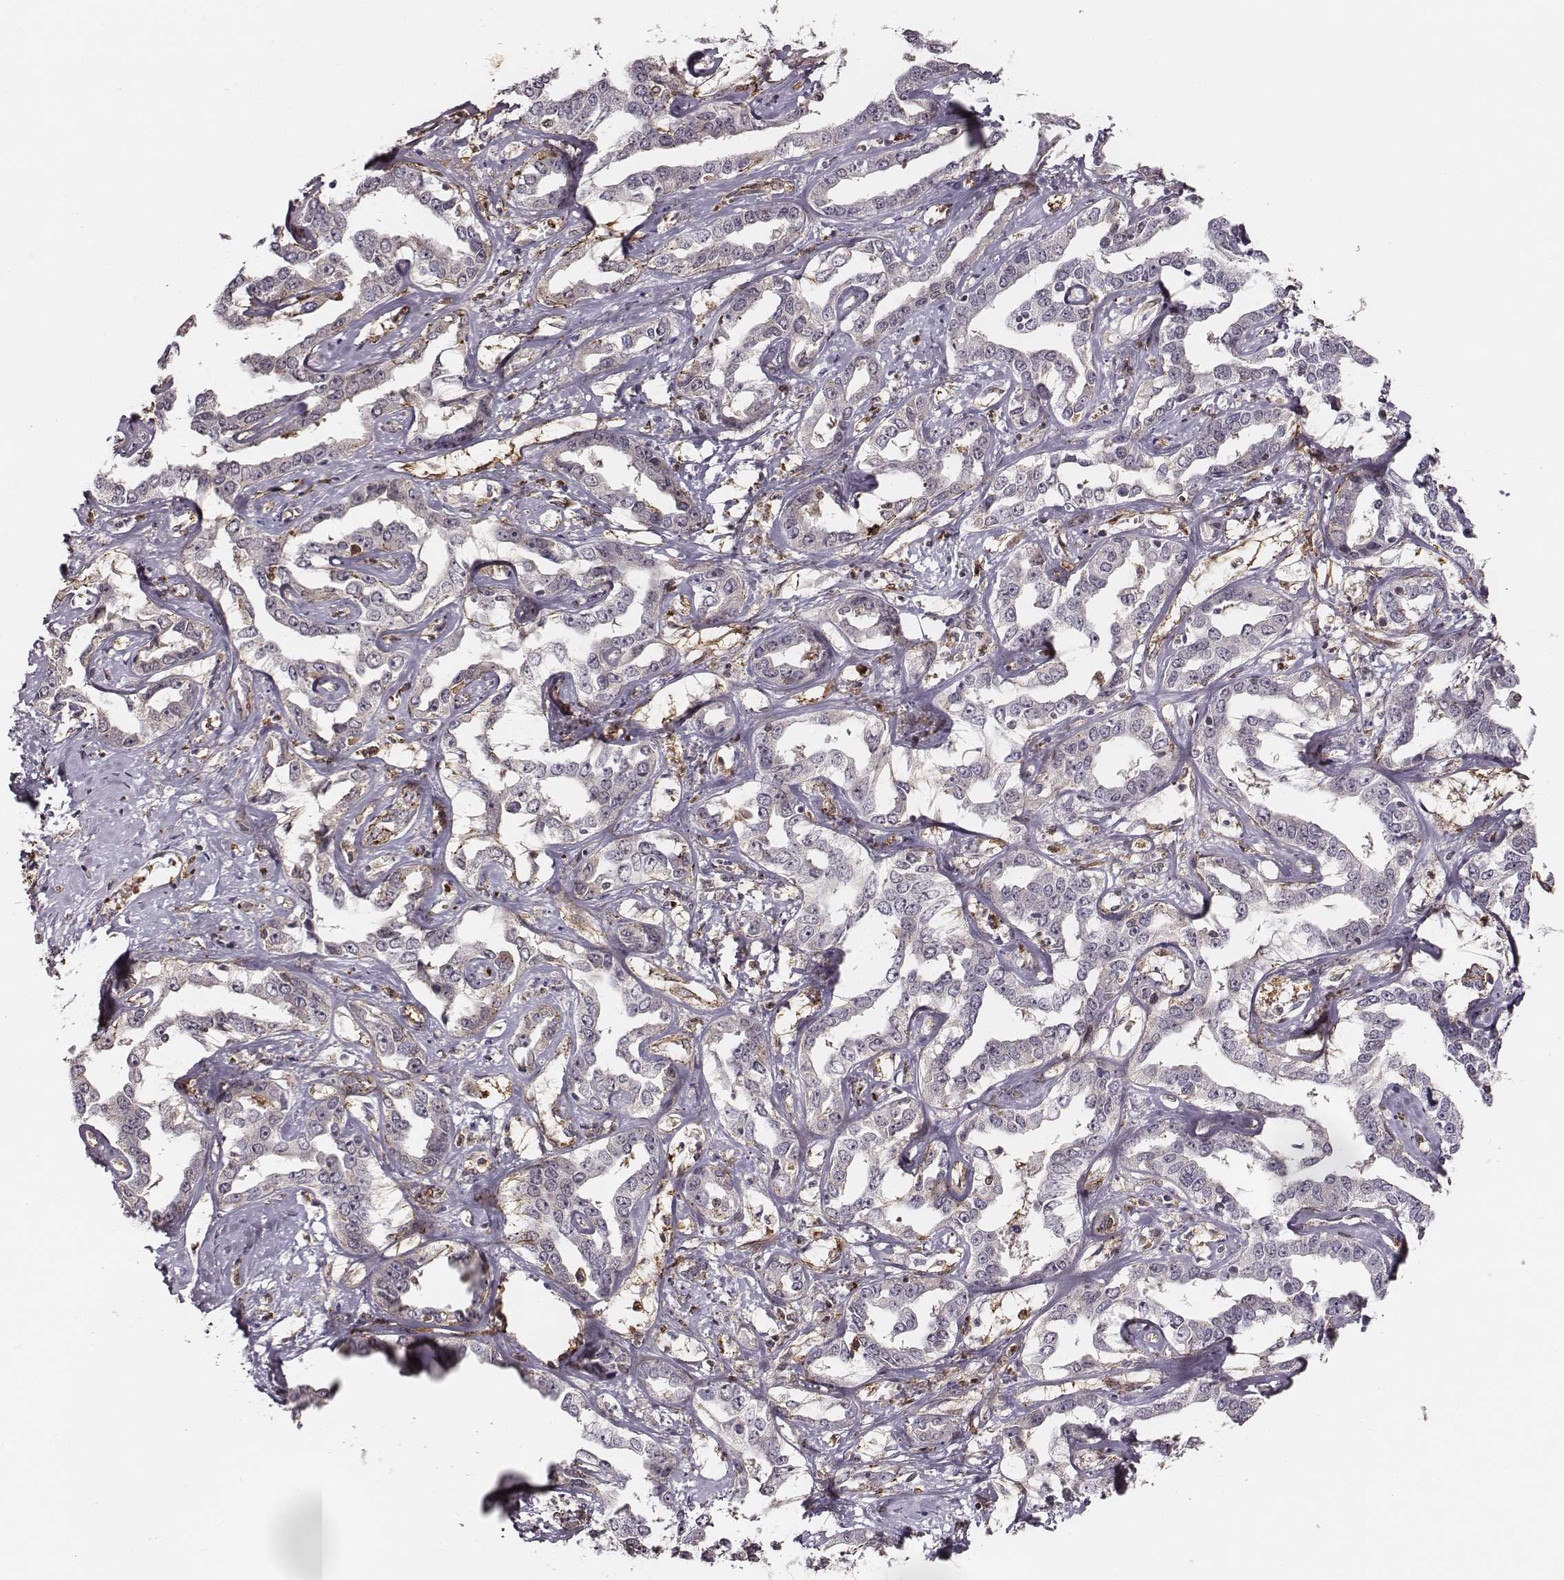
{"staining": {"intensity": "negative", "quantity": "none", "location": "none"}, "tissue": "liver cancer", "cell_type": "Tumor cells", "image_type": "cancer", "snomed": [{"axis": "morphology", "description": "Cholangiocarcinoma"}, {"axis": "topography", "description": "Liver"}], "caption": "IHC histopathology image of neoplastic tissue: human liver cholangiocarcinoma stained with DAB (3,3'-diaminobenzidine) reveals no significant protein positivity in tumor cells.", "gene": "ZYX", "patient": {"sex": "male", "age": 59}}